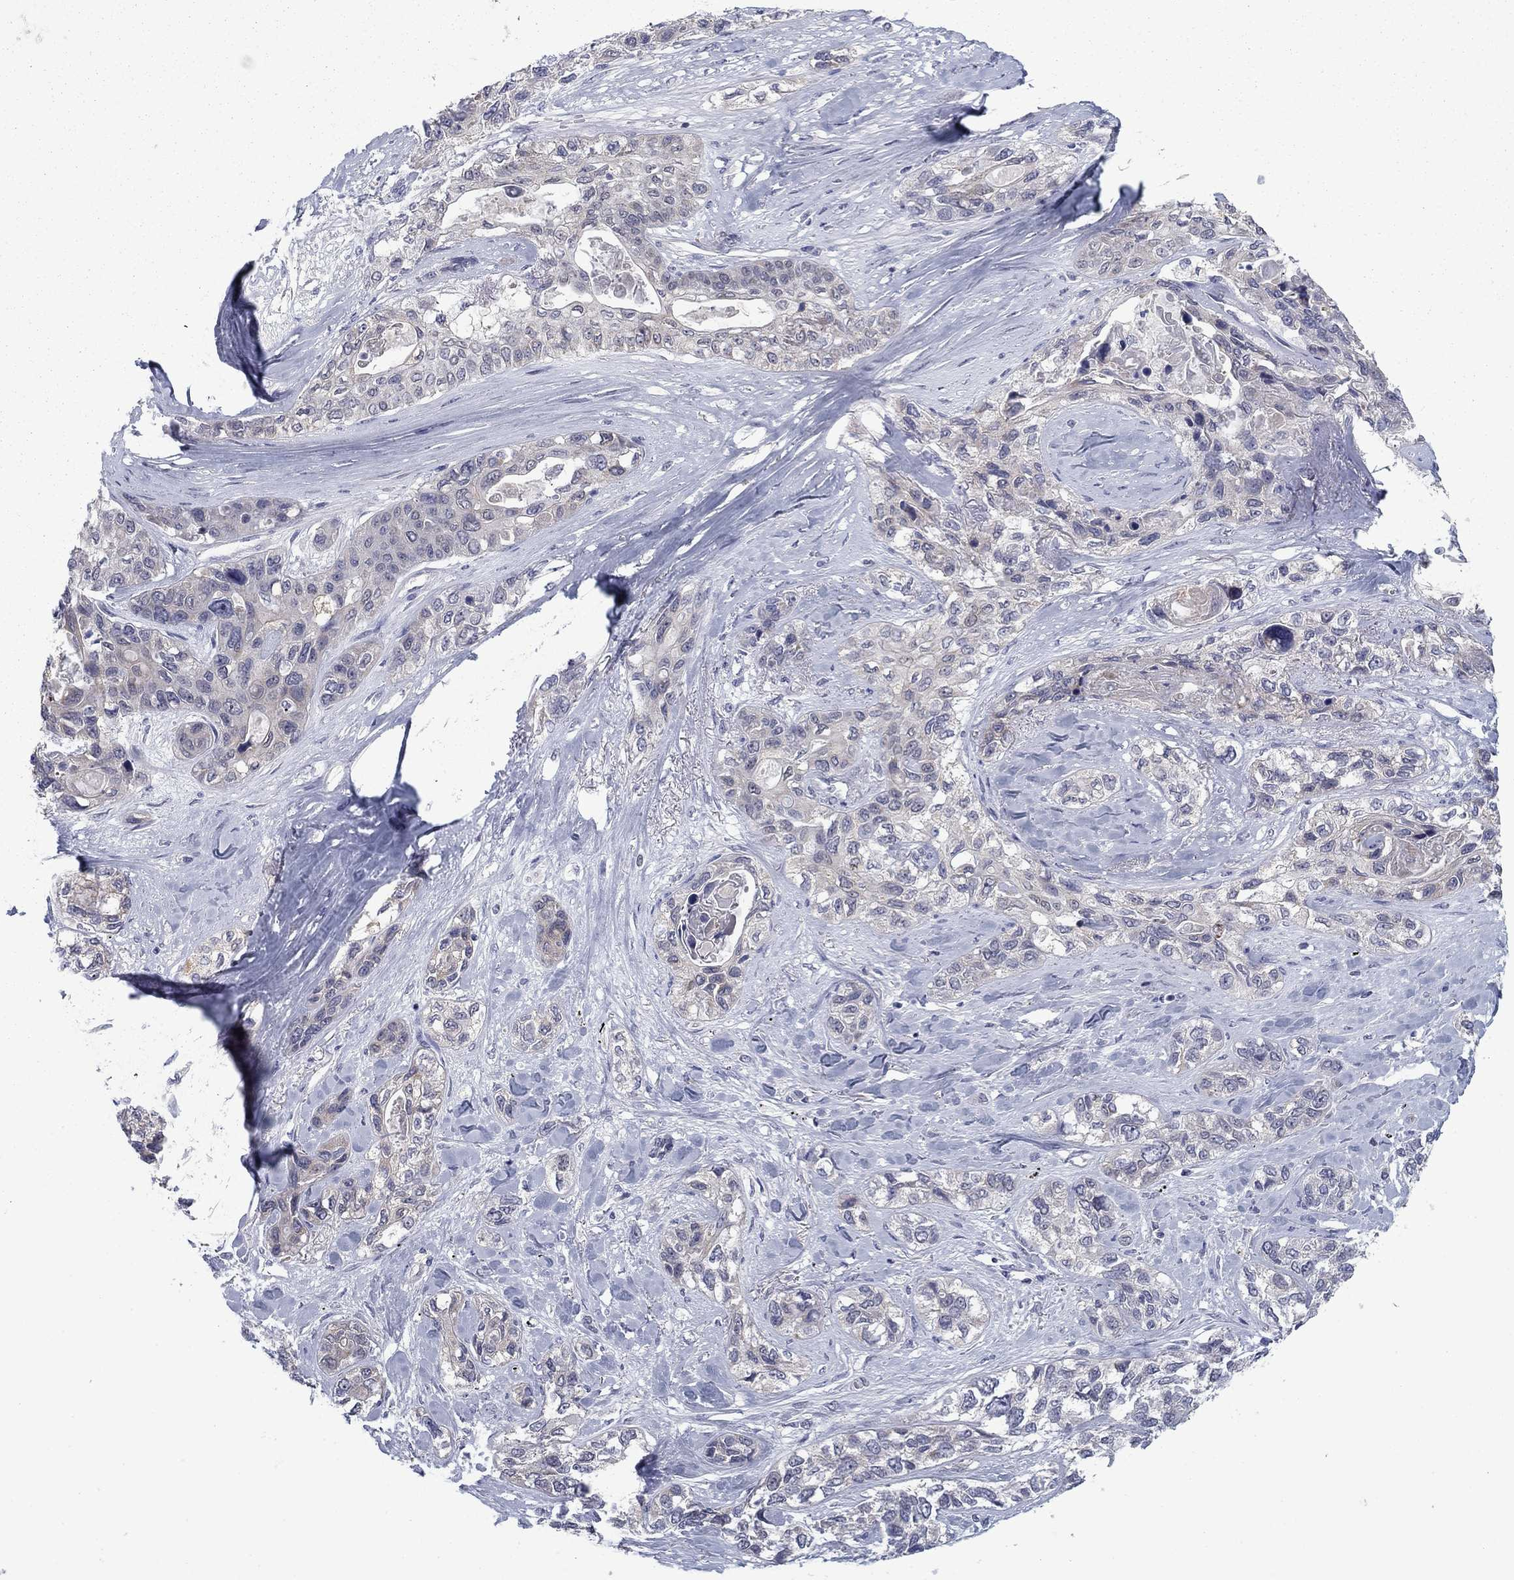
{"staining": {"intensity": "negative", "quantity": "none", "location": "none"}, "tissue": "lung cancer", "cell_type": "Tumor cells", "image_type": "cancer", "snomed": [{"axis": "morphology", "description": "Squamous cell carcinoma, NOS"}, {"axis": "topography", "description": "Lung"}], "caption": "Micrograph shows no protein staining in tumor cells of lung cancer tissue.", "gene": "GRHPR", "patient": {"sex": "female", "age": 70}}